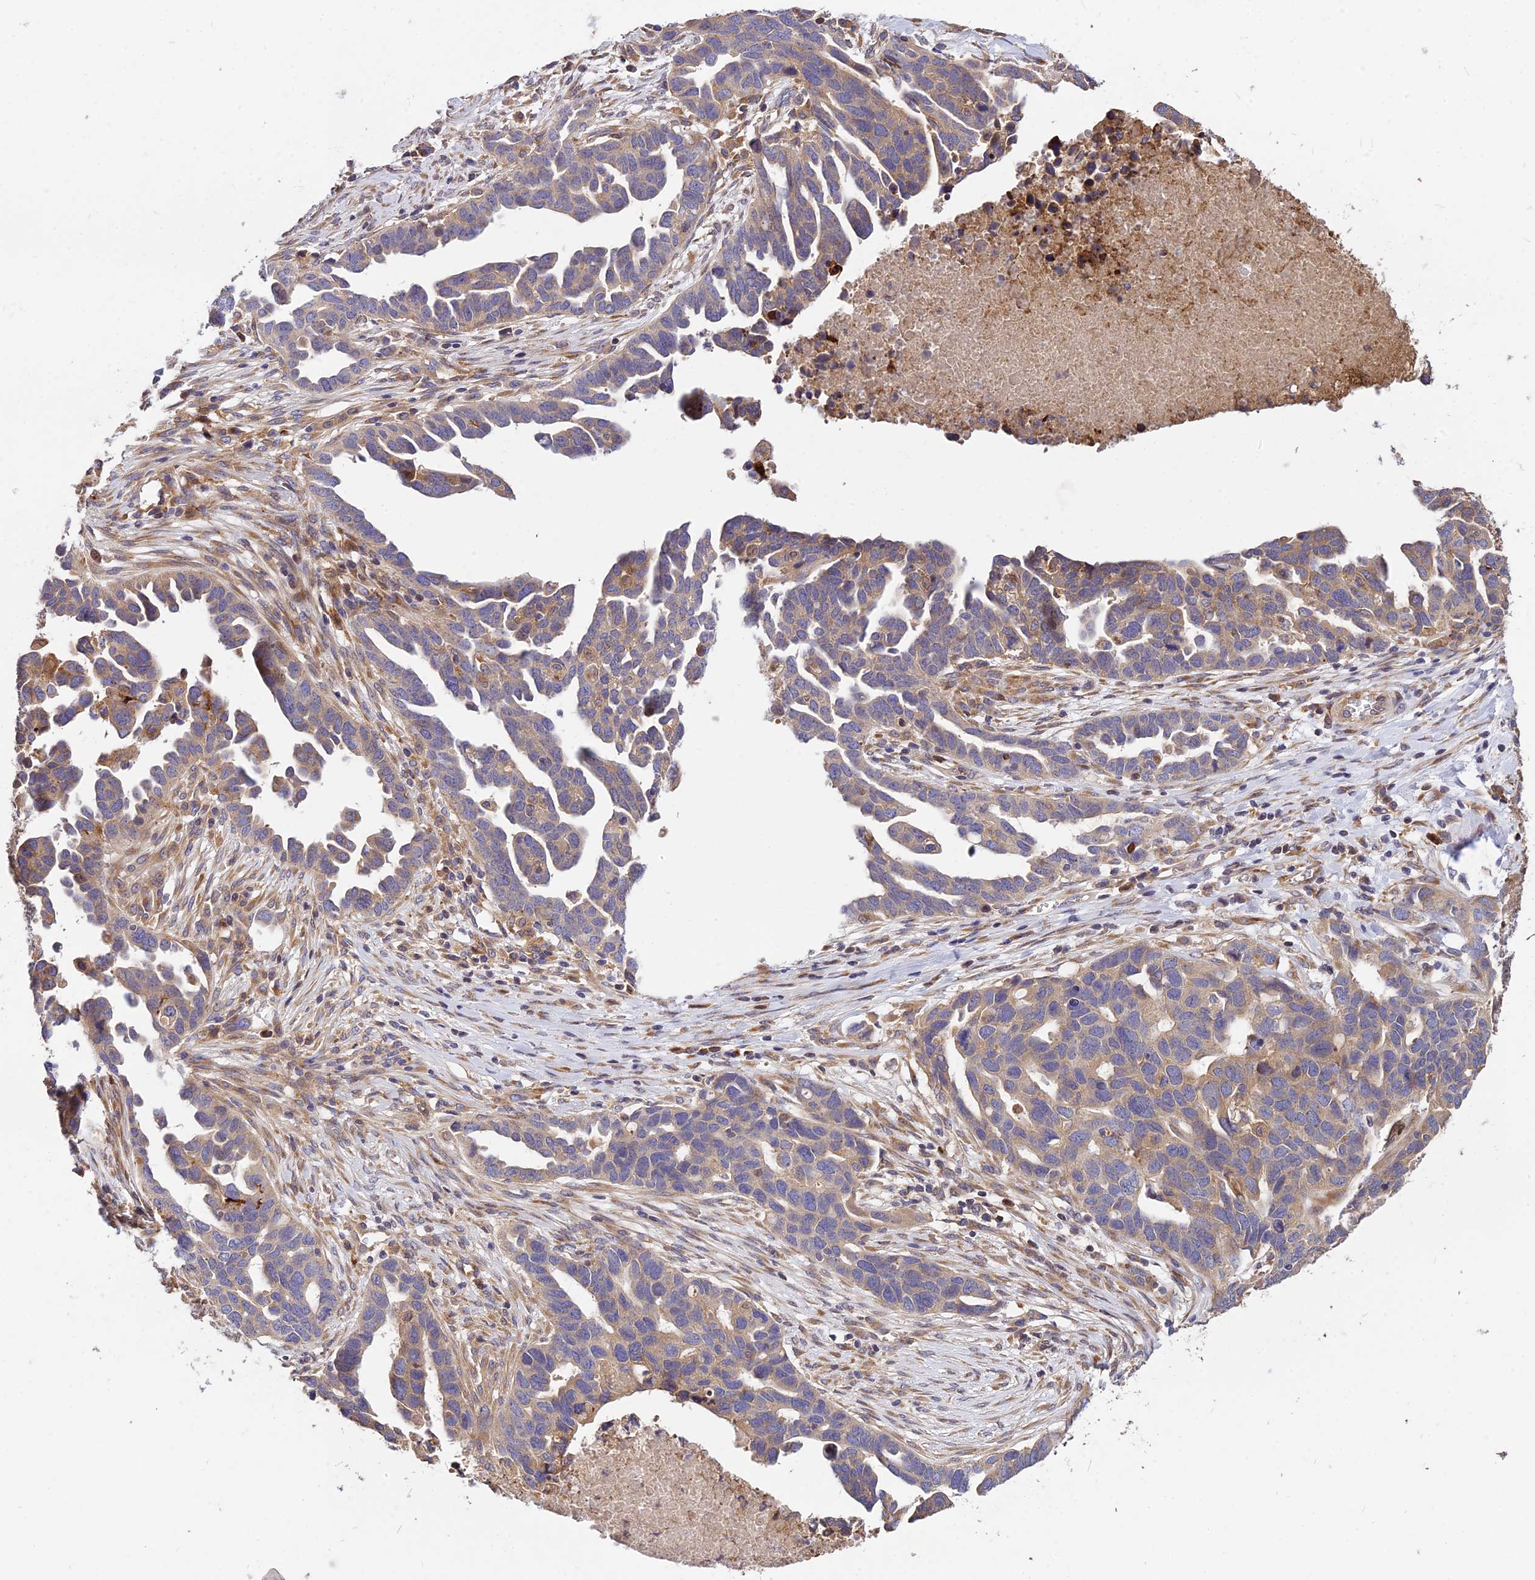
{"staining": {"intensity": "weak", "quantity": "25%-75%", "location": "cytoplasmic/membranous"}, "tissue": "ovarian cancer", "cell_type": "Tumor cells", "image_type": "cancer", "snomed": [{"axis": "morphology", "description": "Cystadenocarcinoma, serous, NOS"}, {"axis": "topography", "description": "Ovary"}], "caption": "Protein expression by immunohistochemistry exhibits weak cytoplasmic/membranous expression in about 25%-75% of tumor cells in serous cystadenocarcinoma (ovarian). (DAB IHC, brown staining for protein, blue staining for nuclei).", "gene": "ROCK1", "patient": {"sex": "female", "age": 54}}